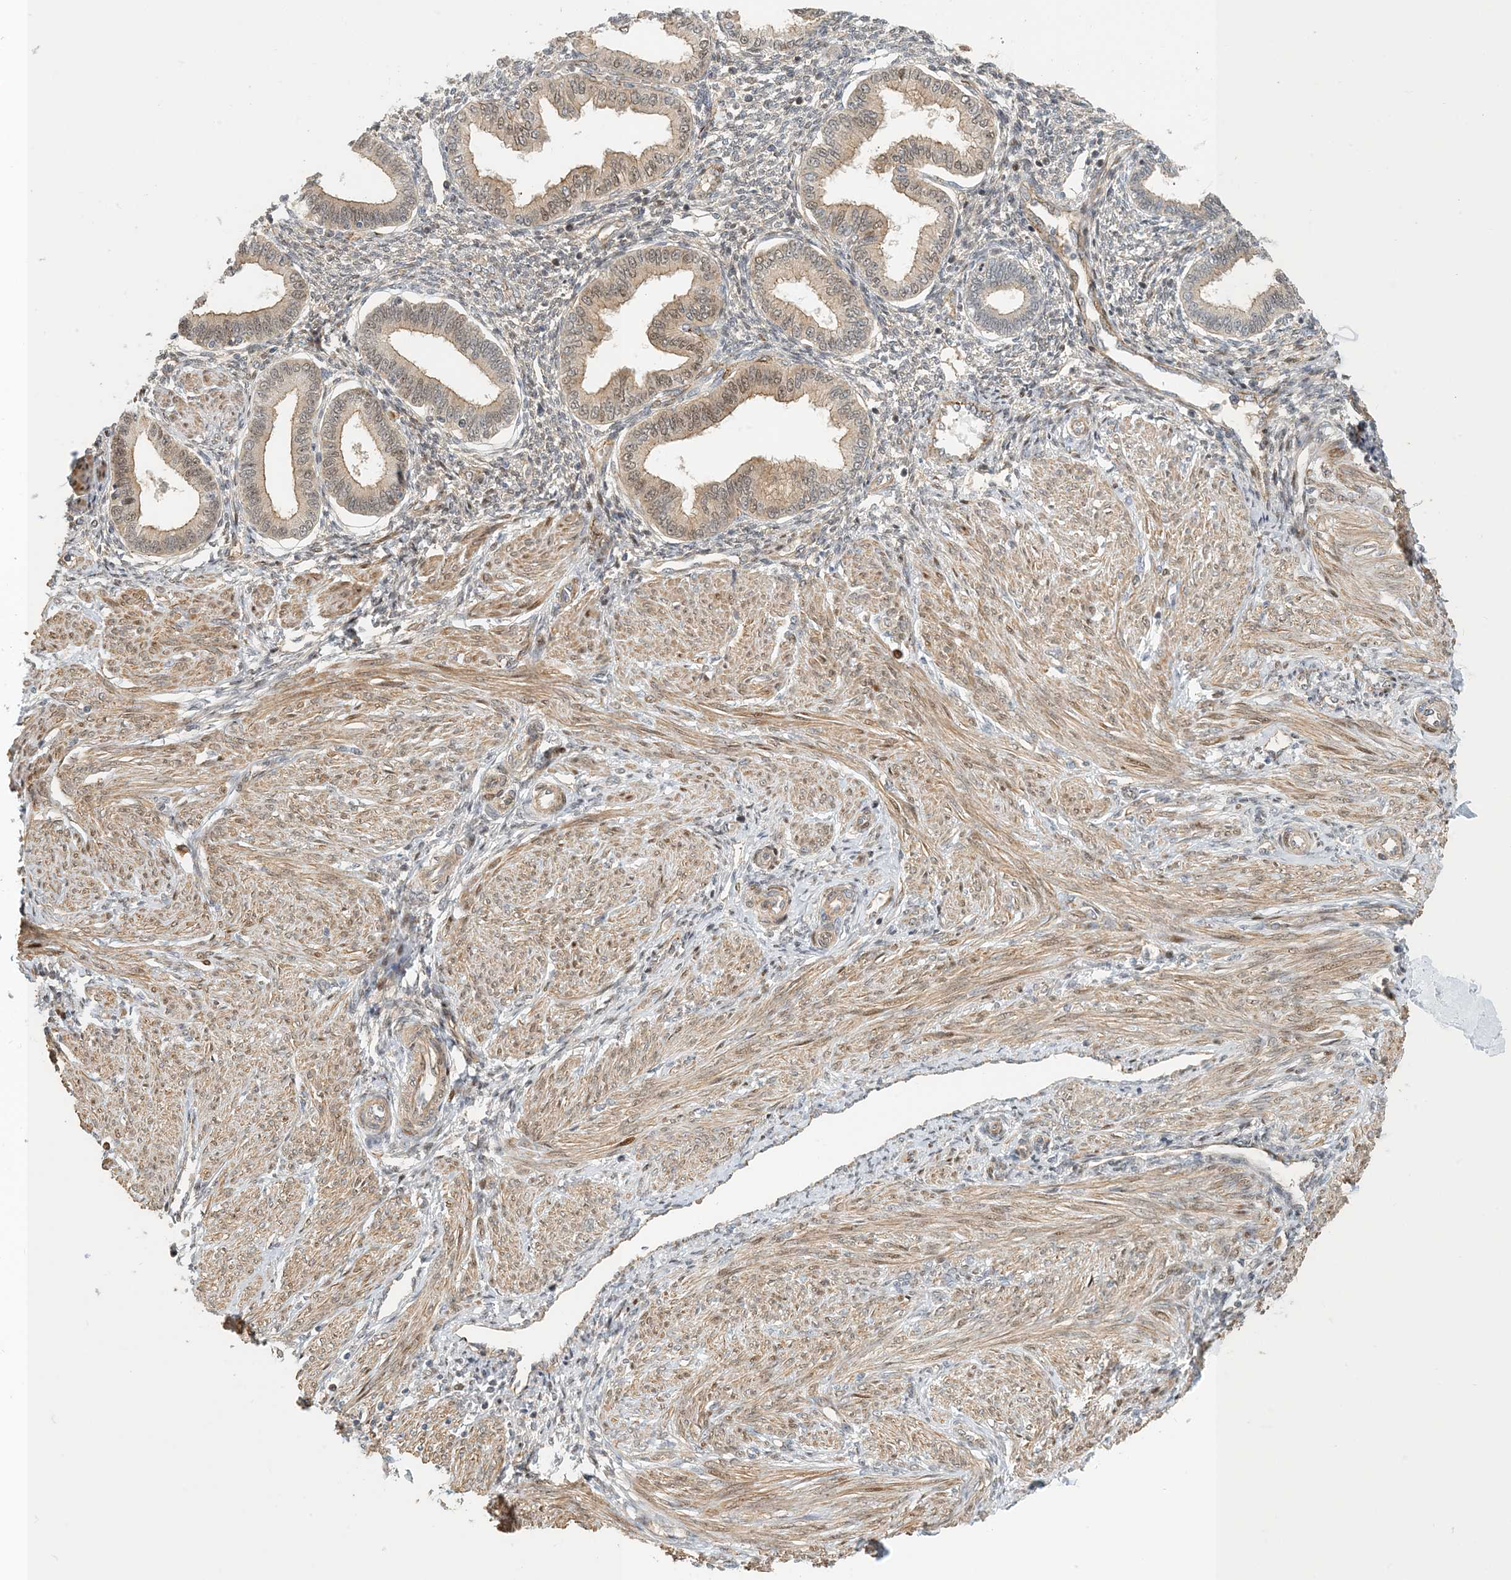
{"staining": {"intensity": "moderate", "quantity": "<25%", "location": "nuclear"}, "tissue": "endometrium", "cell_type": "Cells in endometrial stroma", "image_type": "normal", "snomed": [{"axis": "morphology", "description": "Normal tissue, NOS"}, {"axis": "topography", "description": "Endometrium"}], "caption": "Immunohistochemical staining of normal endometrium shows low levels of moderate nuclear staining in about <25% of cells in endometrial stroma. (brown staining indicates protein expression, while blue staining denotes nuclei).", "gene": "MAPKBP1", "patient": {"sex": "female", "age": 53}}